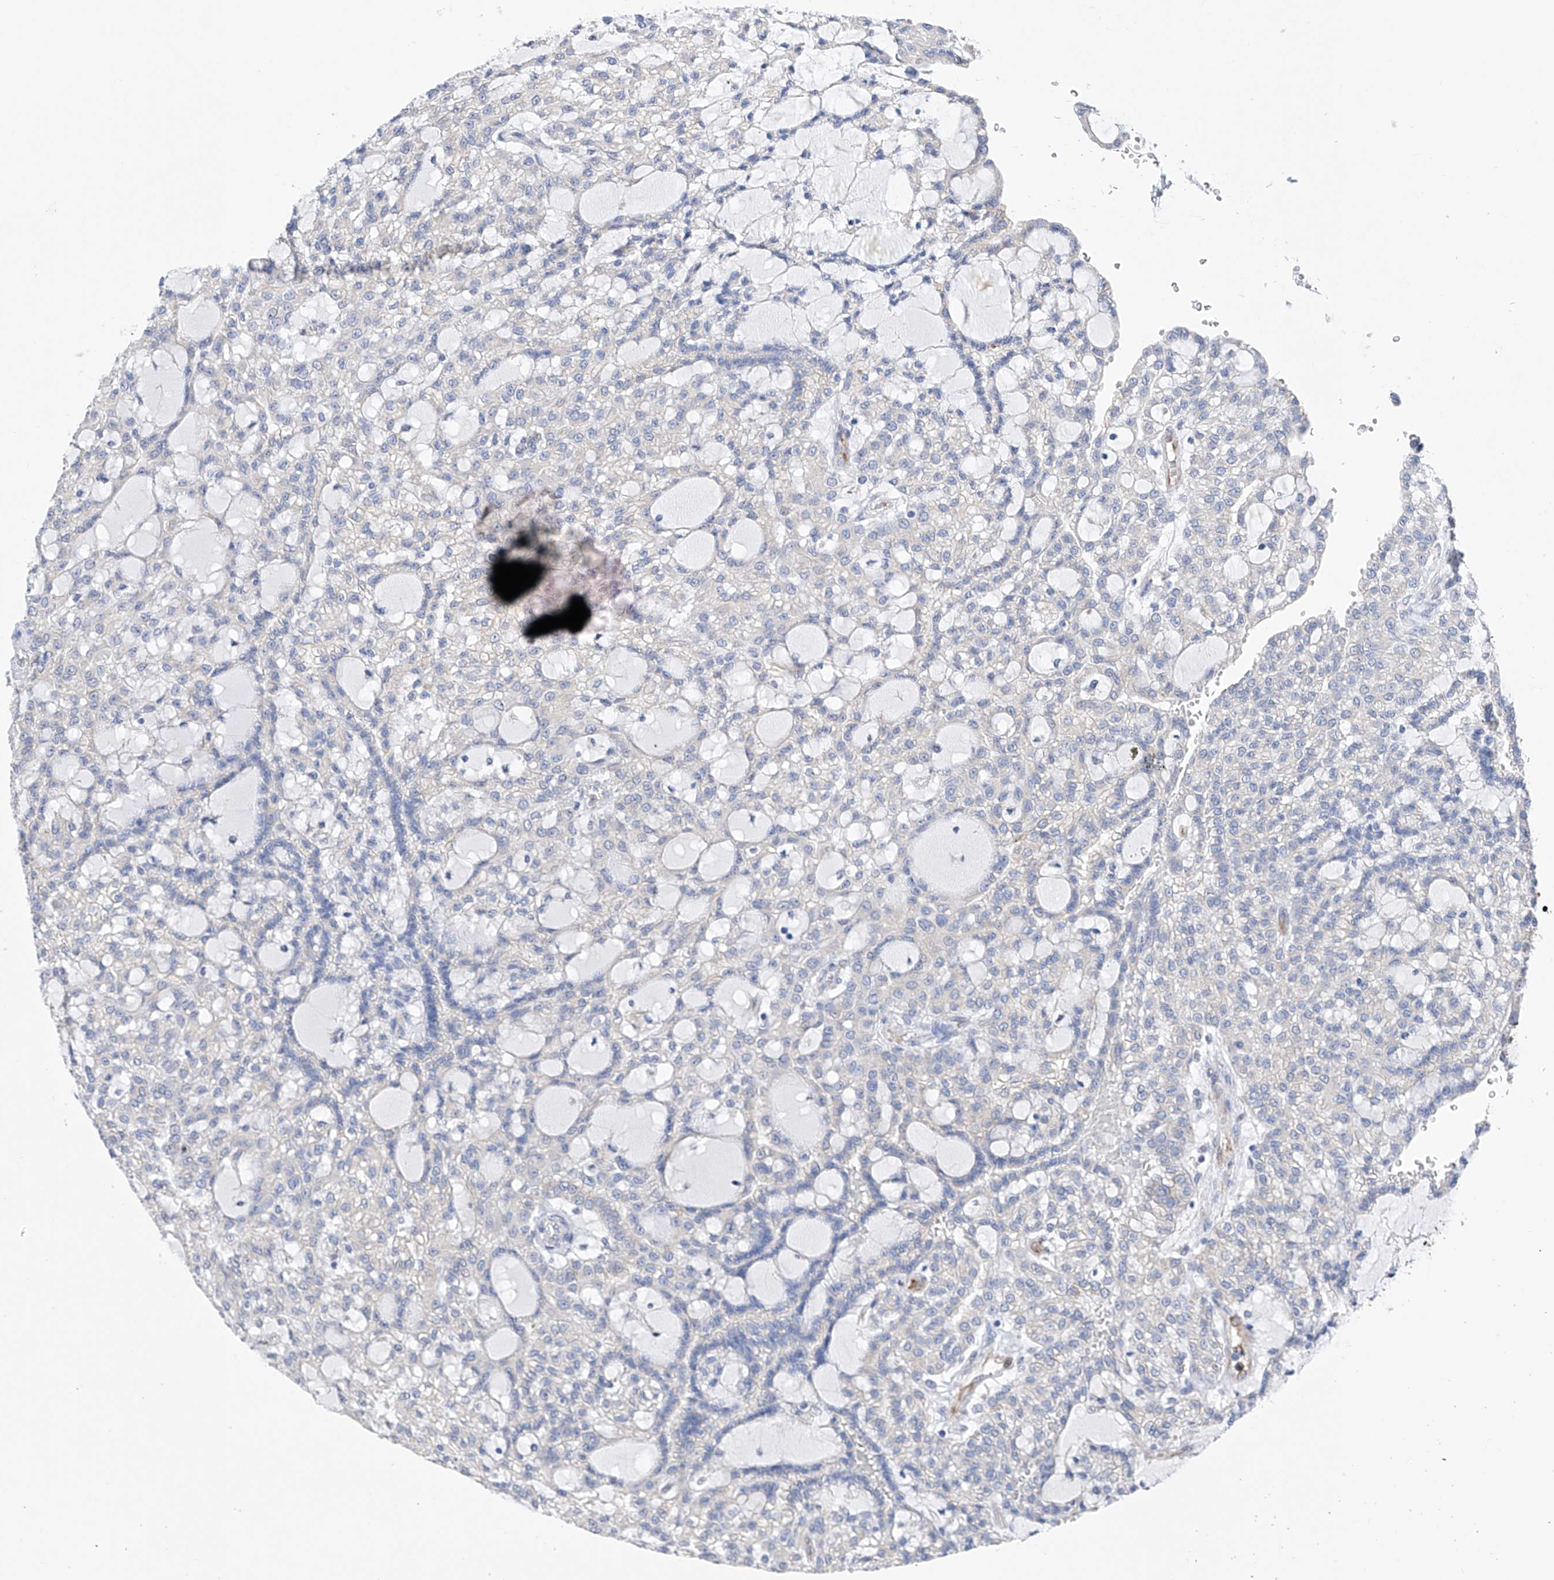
{"staining": {"intensity": "negative", "quantity": "none", "location": "none"}, "tissue": "renal cancer", "cell_type": "Tumor cells", "image_type": "cancer", "snomed": [{"axis": "morphology", "description": "Adenocarcinoma, NOS"}, {"axis": "topography", "description": "Kidney"}], "caption": "Renal cancer was stained to show a protein in brown. There is no significant positivity in tumor cells.", "gene": "PDIA5", "patient": {"sex": "male", "age": 63}}